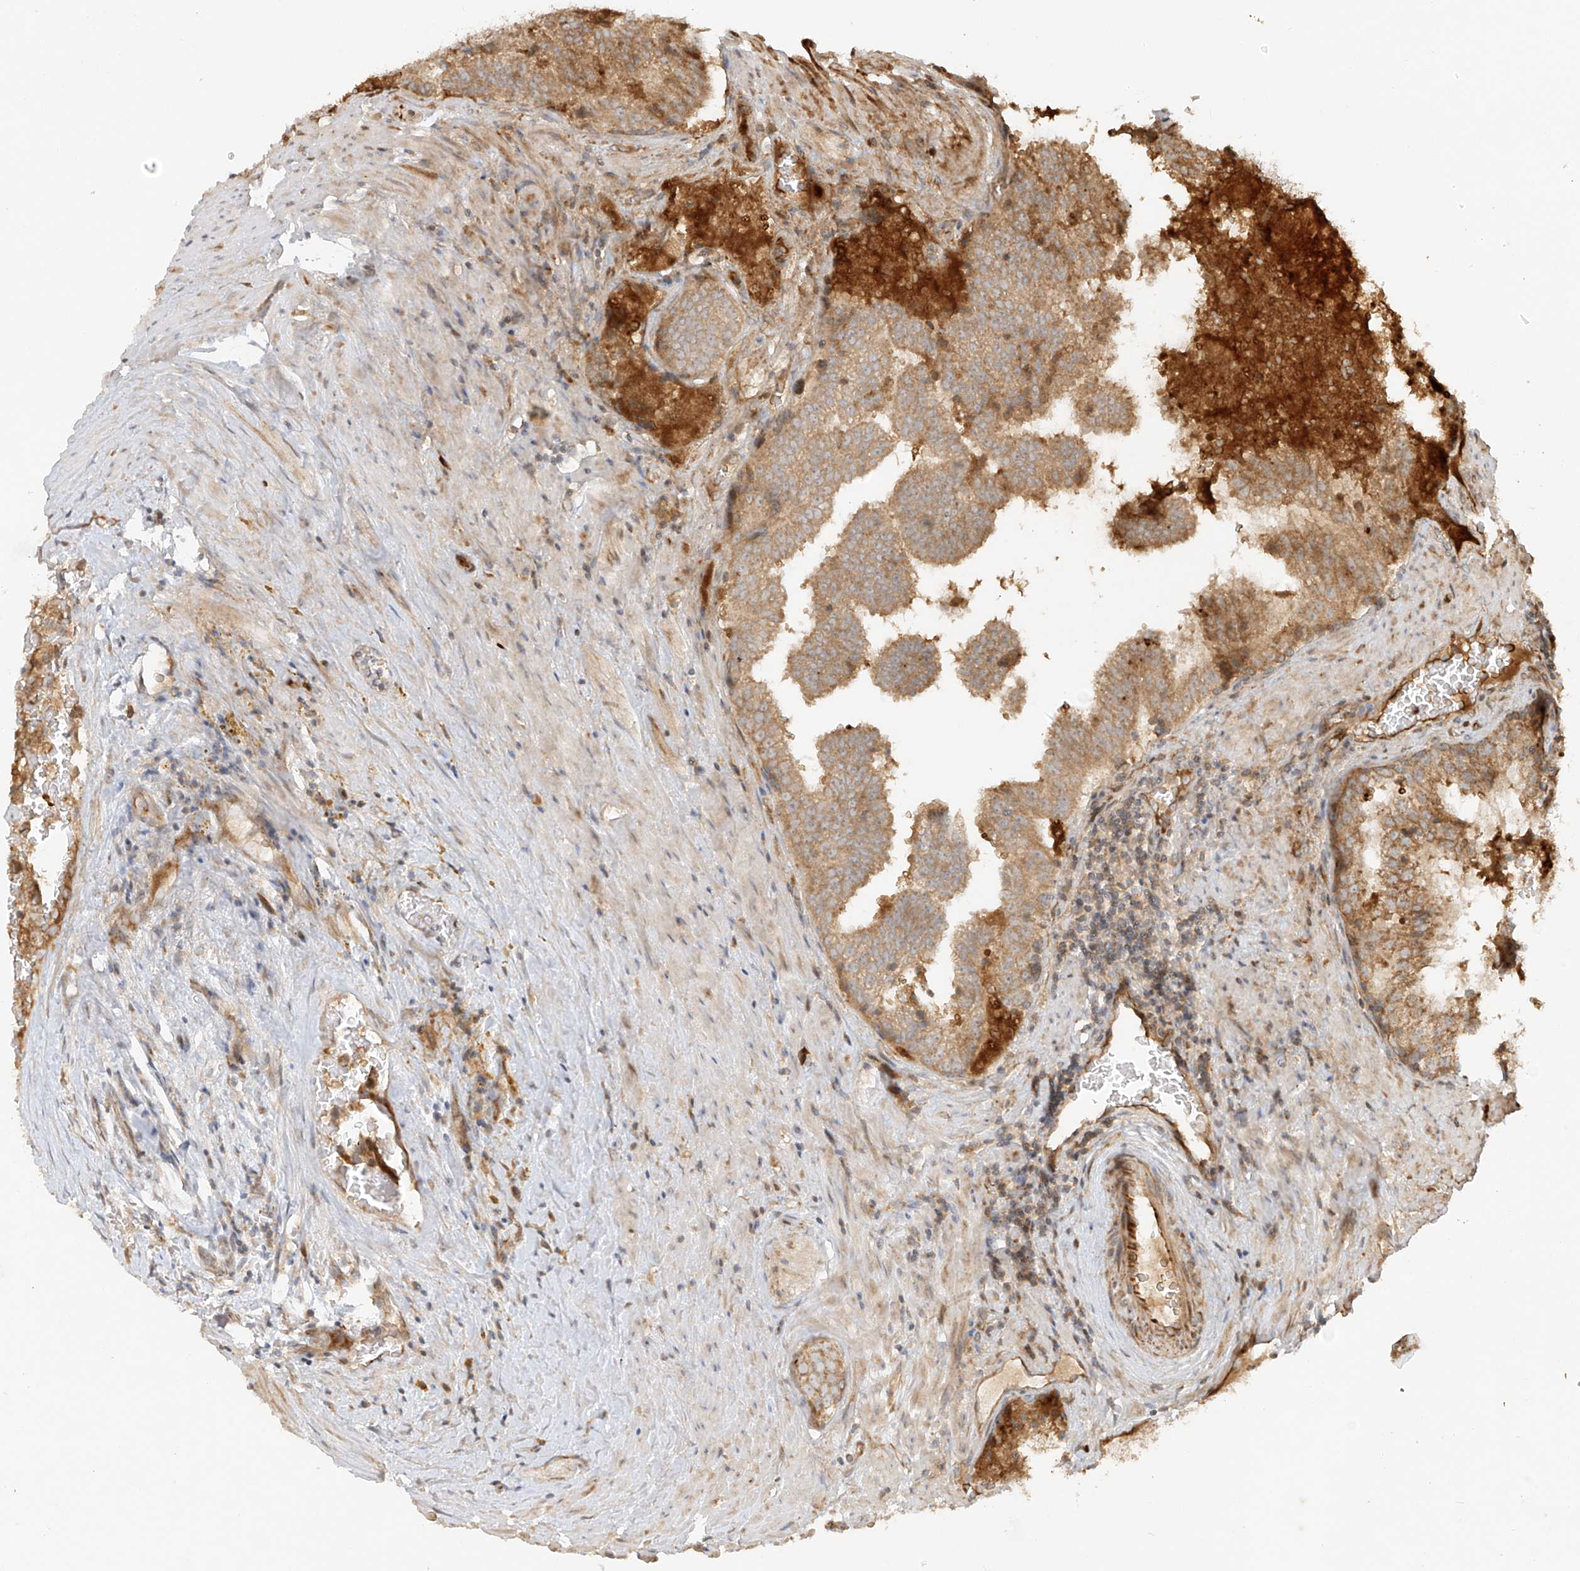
{"staining": {"intensity": "moderate", "quantity": ">75%", "location": "cytoplasmic/membranous"}, "tissue": "prostate cancer", "cell_type": "Tumor cells", "image_type": "cancer", "snomed": [{"axis": "morphology", "description": "Adenocarcinoma, High grade"}, {"axis": "topography", "description": "Prostate"}], "caption": "Tumor cells demonstrate moderate cytoplasmic/membranous positivity in about >75% of cells in high-grade adenocarcinoma (prostate). Using DAB (3,3'-diaminobenzidine) (brown) and hematoxylin (blue) stains, captured at high magnification using brightfield microscopy.", "gene": "MIPEP", "patient": {"sex": "male", "age": 68}}